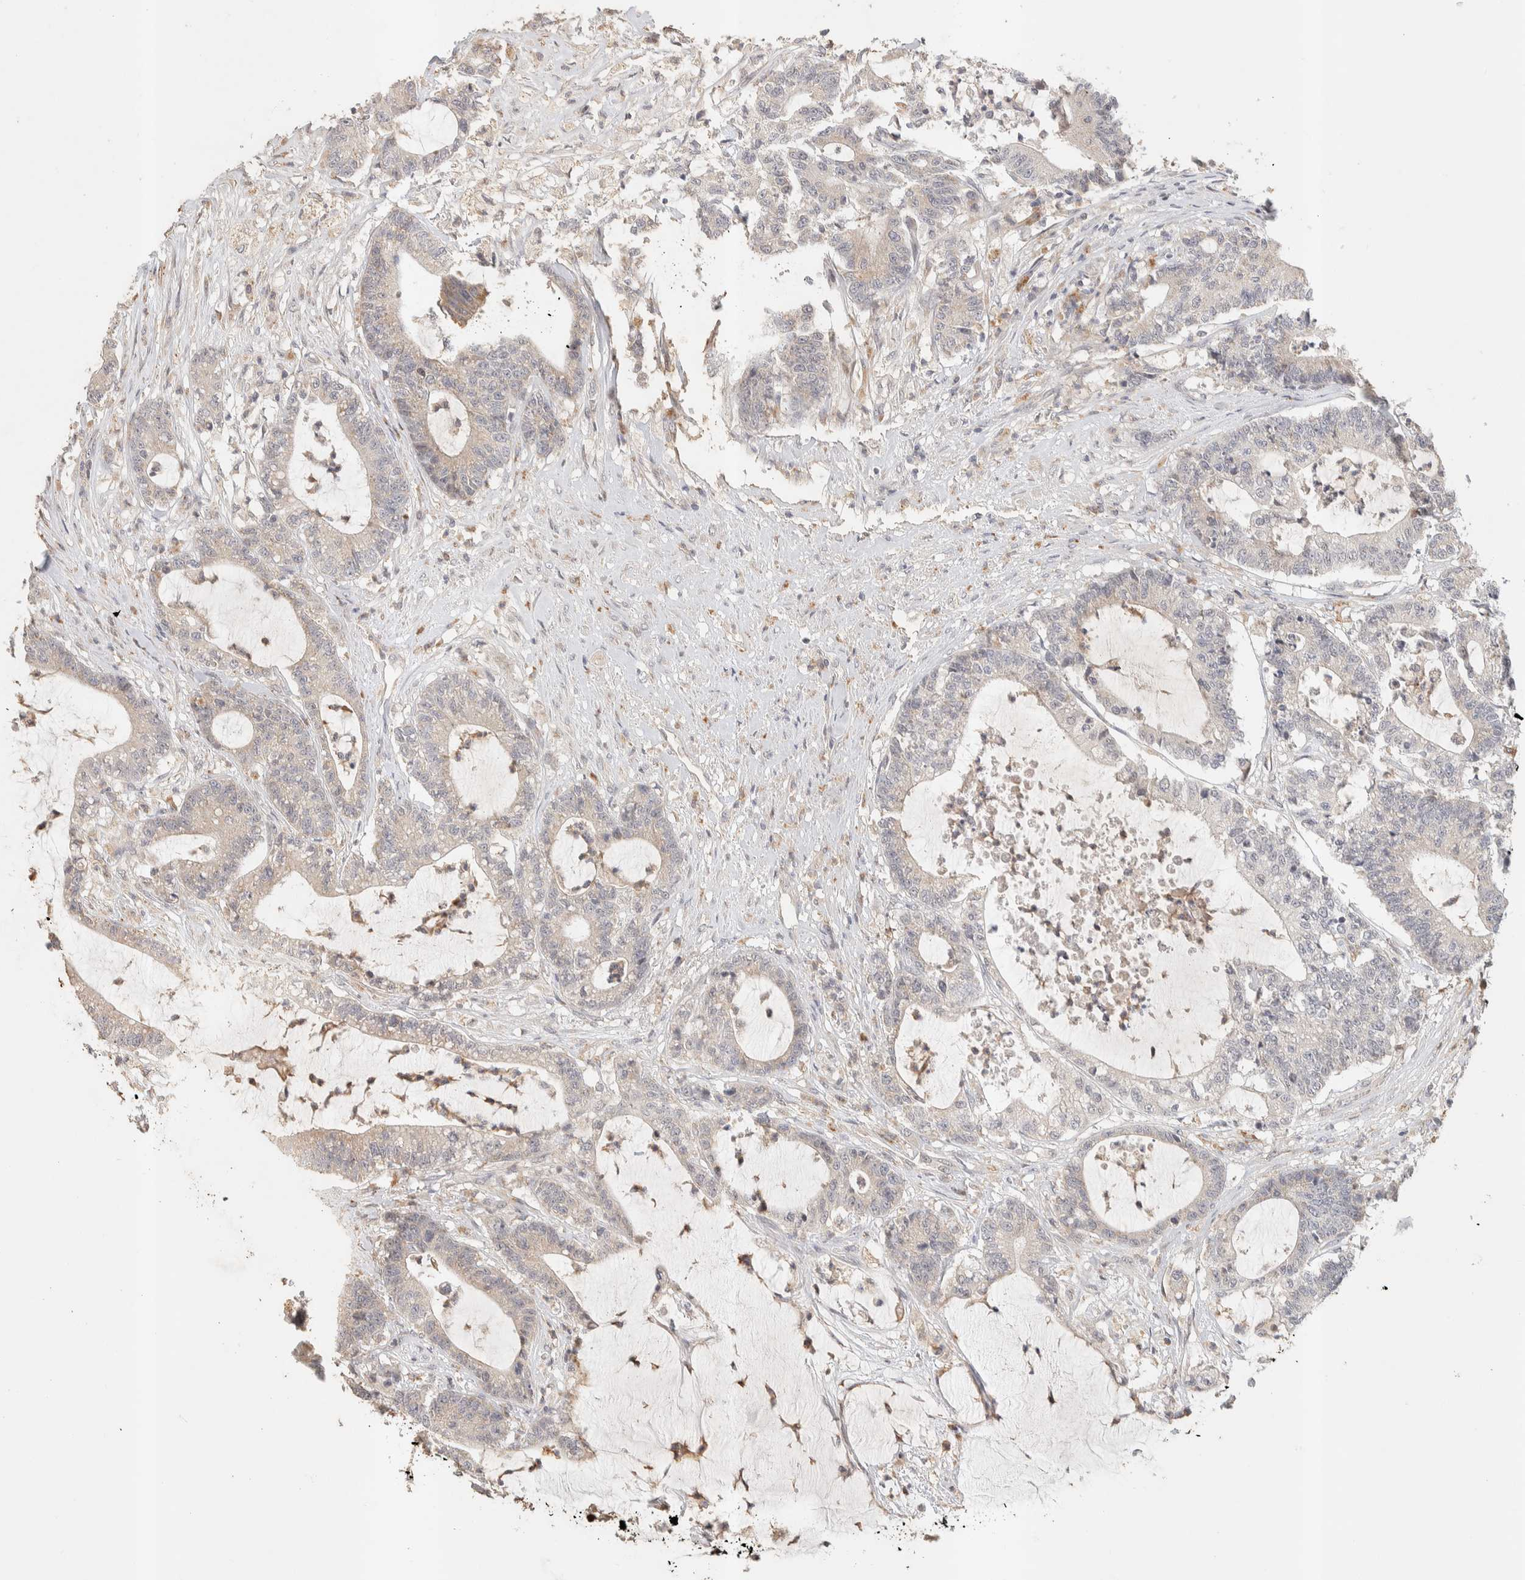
{"staining": {"intensity": "negative", "quantity": "none", "location": "none"}, "tissue": "colorectal cancer", "cell_type": "Tumor cells", "image_type": "cancer", "snomed": [{"axis": "morphology", "description": "Adenocarcinoma, NOS"}, {"axis": "topography", "description": "Colon"}], "caption": "An image of human colorectal cancer is negative for staining in tumor cells.", "gene": "ITPA", "patient": {"sex": "female", "age": 84}}